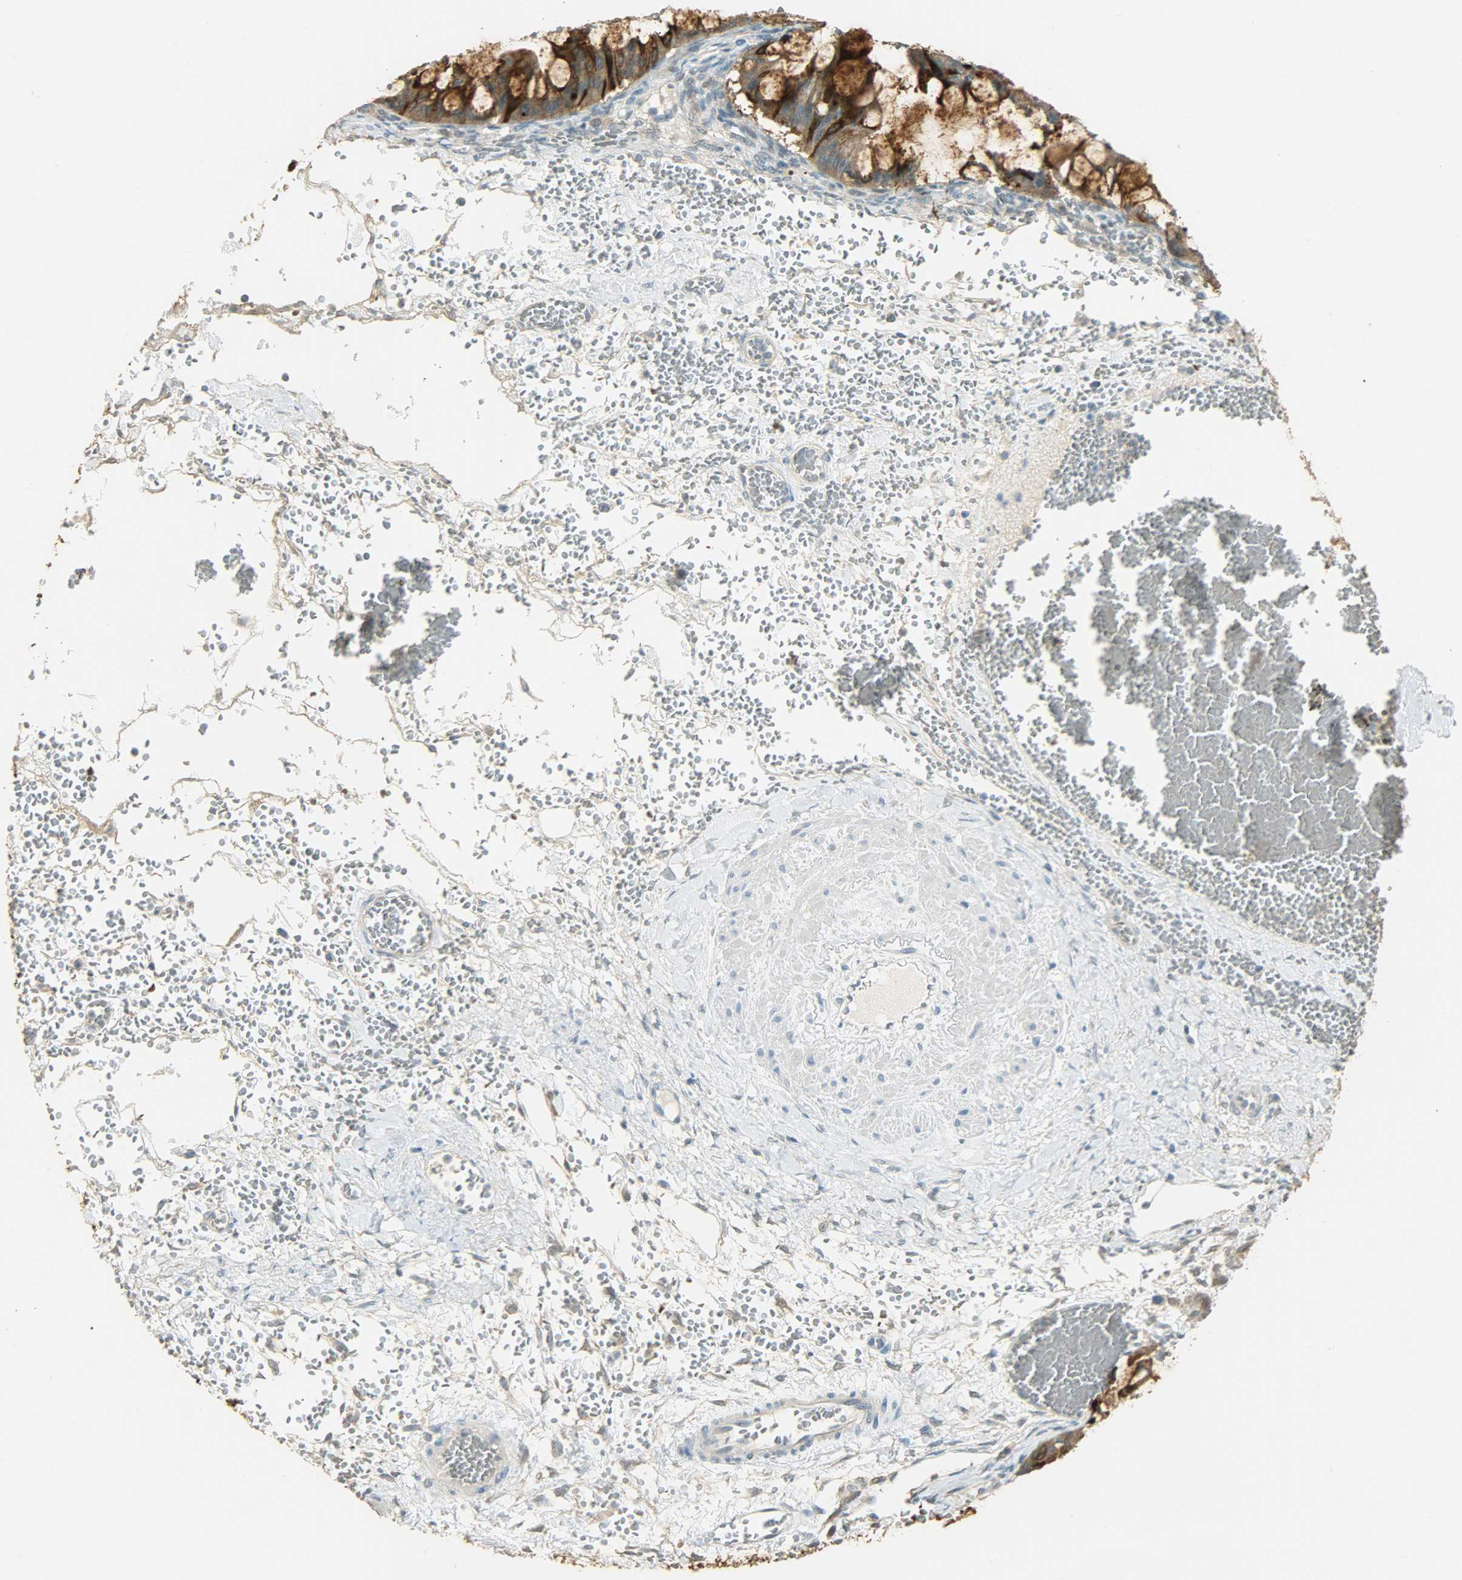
{"staining": {"intensity": "strong", "quantity": ">75%", "location": "cytoplasmic/membranous"}, "tissue": "ovarian cancer", "cell_type": "Tumor cells", "image_type": "cancer", "snomed": [{"axis": "morphology", "description": "Cystadenocarcinoma, mucinous, NOS"}, {"axis": "topography", "description": "Ovary"}], "caption": "Human mucinous cystadenocarcinoma (ovarian) stained with a protein marker exhibits strong staining in tumor cells.", "gene": "PRMT5", "patient": {"sex": "female", "age": 73}}